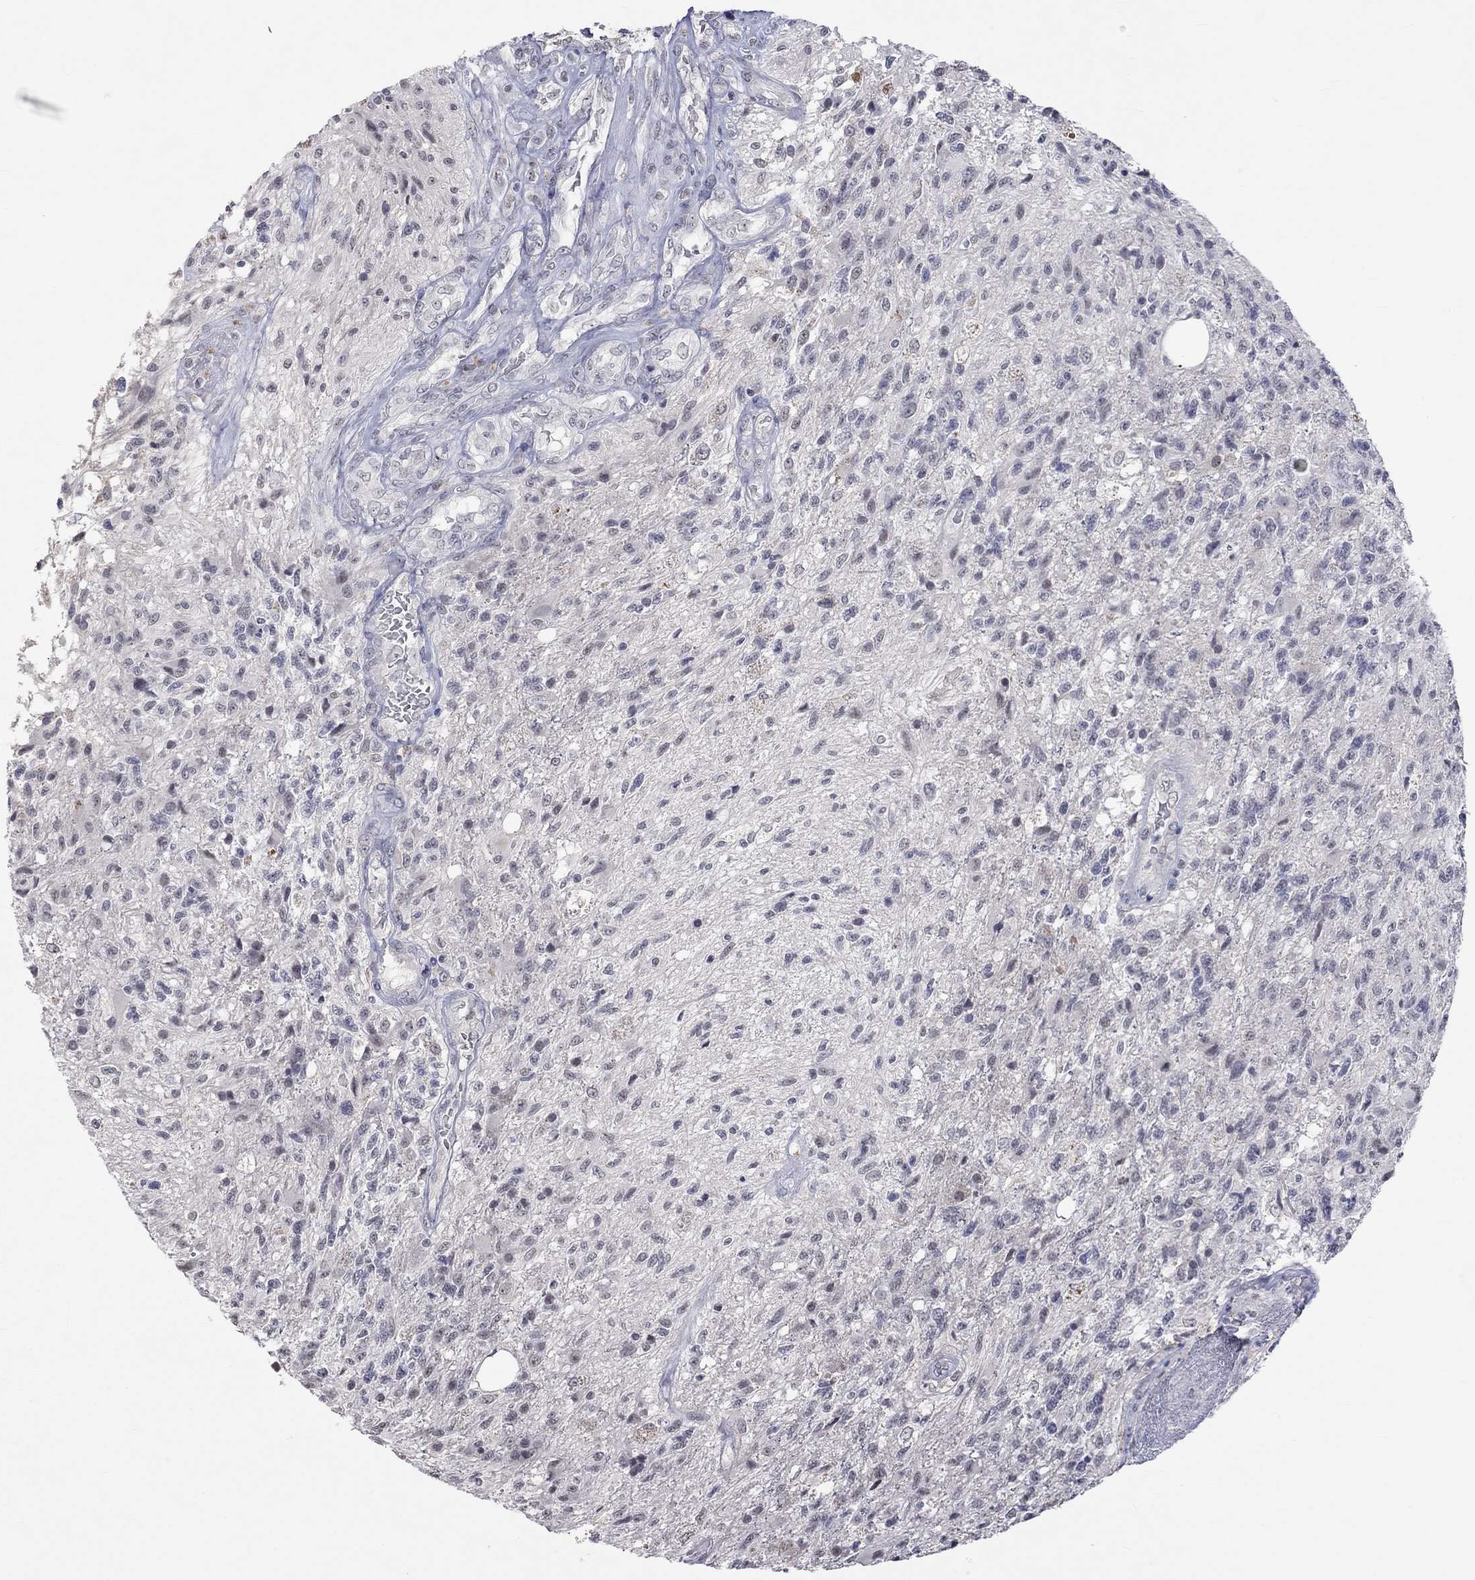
{"staining": {"intensity": "negative", "quantity": "none", "location": "none"}, "tissue": "glioma", "cell_type": "Tumor cells", "image_type": "cancer", "snomed": [{"axis": "morphology", "description": "Glioma, malignant, High grade"}, {"axis": "topography", "description": "Brain"}], "caption": "DAB (3,3'-diaminobenzidine) immunohistochemical staining of malignant high-grade glioma displays no significant positivity in tumor cells.", "gene": "TMEM143", "patient": {"sex": "male", "age": 56}}